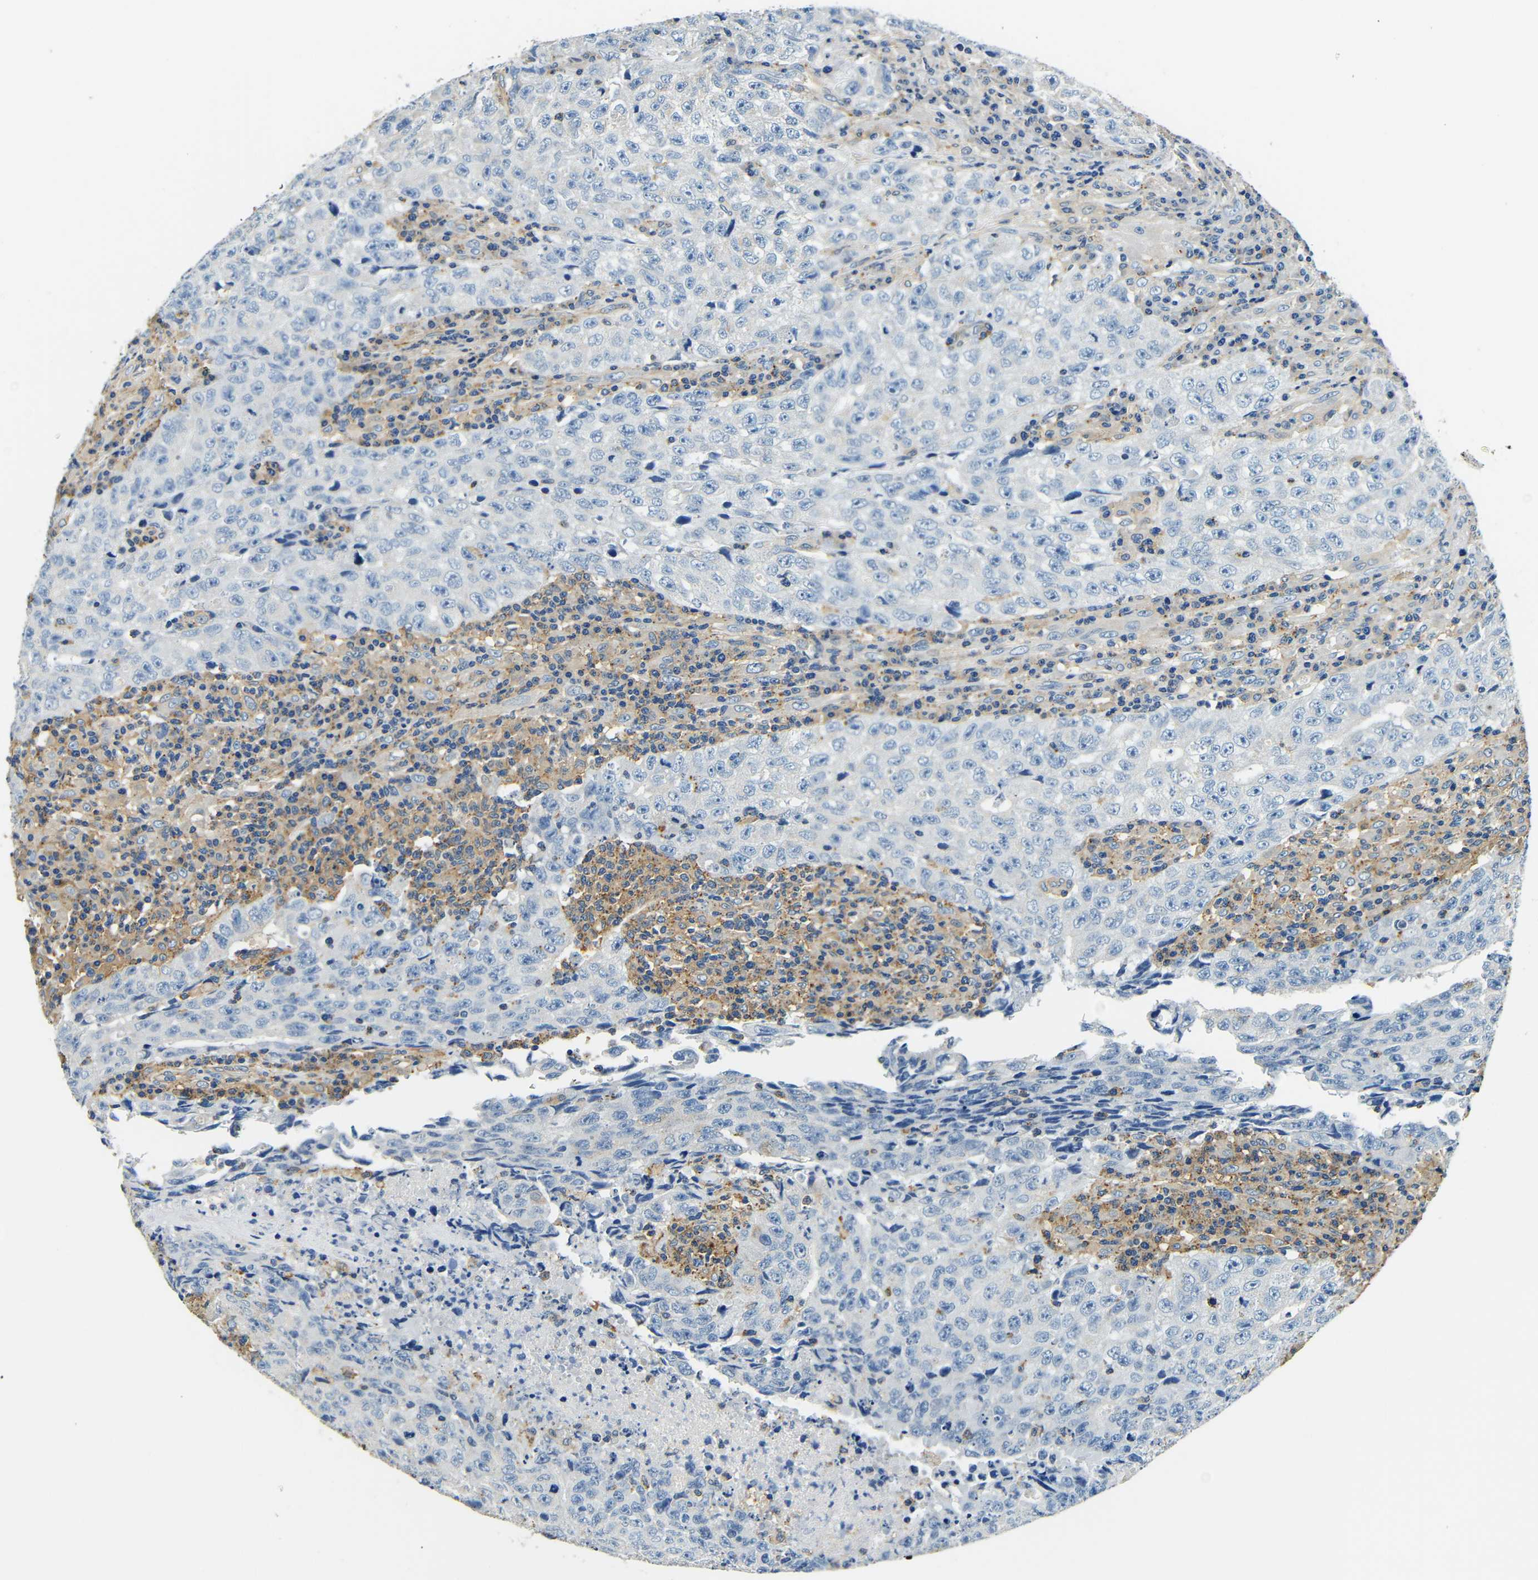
{"staining": {"intensity": "negative", "quantity": "none", "location": "none"}, "tissue": "testis cancer", "cell_type": "Tumor cells", "image_type": "cancer", "snomed": [{"axis": "morphology", "description": "Necrosis, NOS"}, {"axis": "morphology", "description": "Carcinoma, Embryonal, NOS"}, {"axis": "topography", "description": "Testis"}], "caption": "Protein analysis of embryonal carcinoma (testis) exhibits no significant expression in tumor cells. (Brightfield microscopy of DAB (3,3'-diaminobenzidine) immunohistochemistry (IHC) at high magnification).", "gene": "FMO5", "patient": {"sex": "male", "age": 19}}